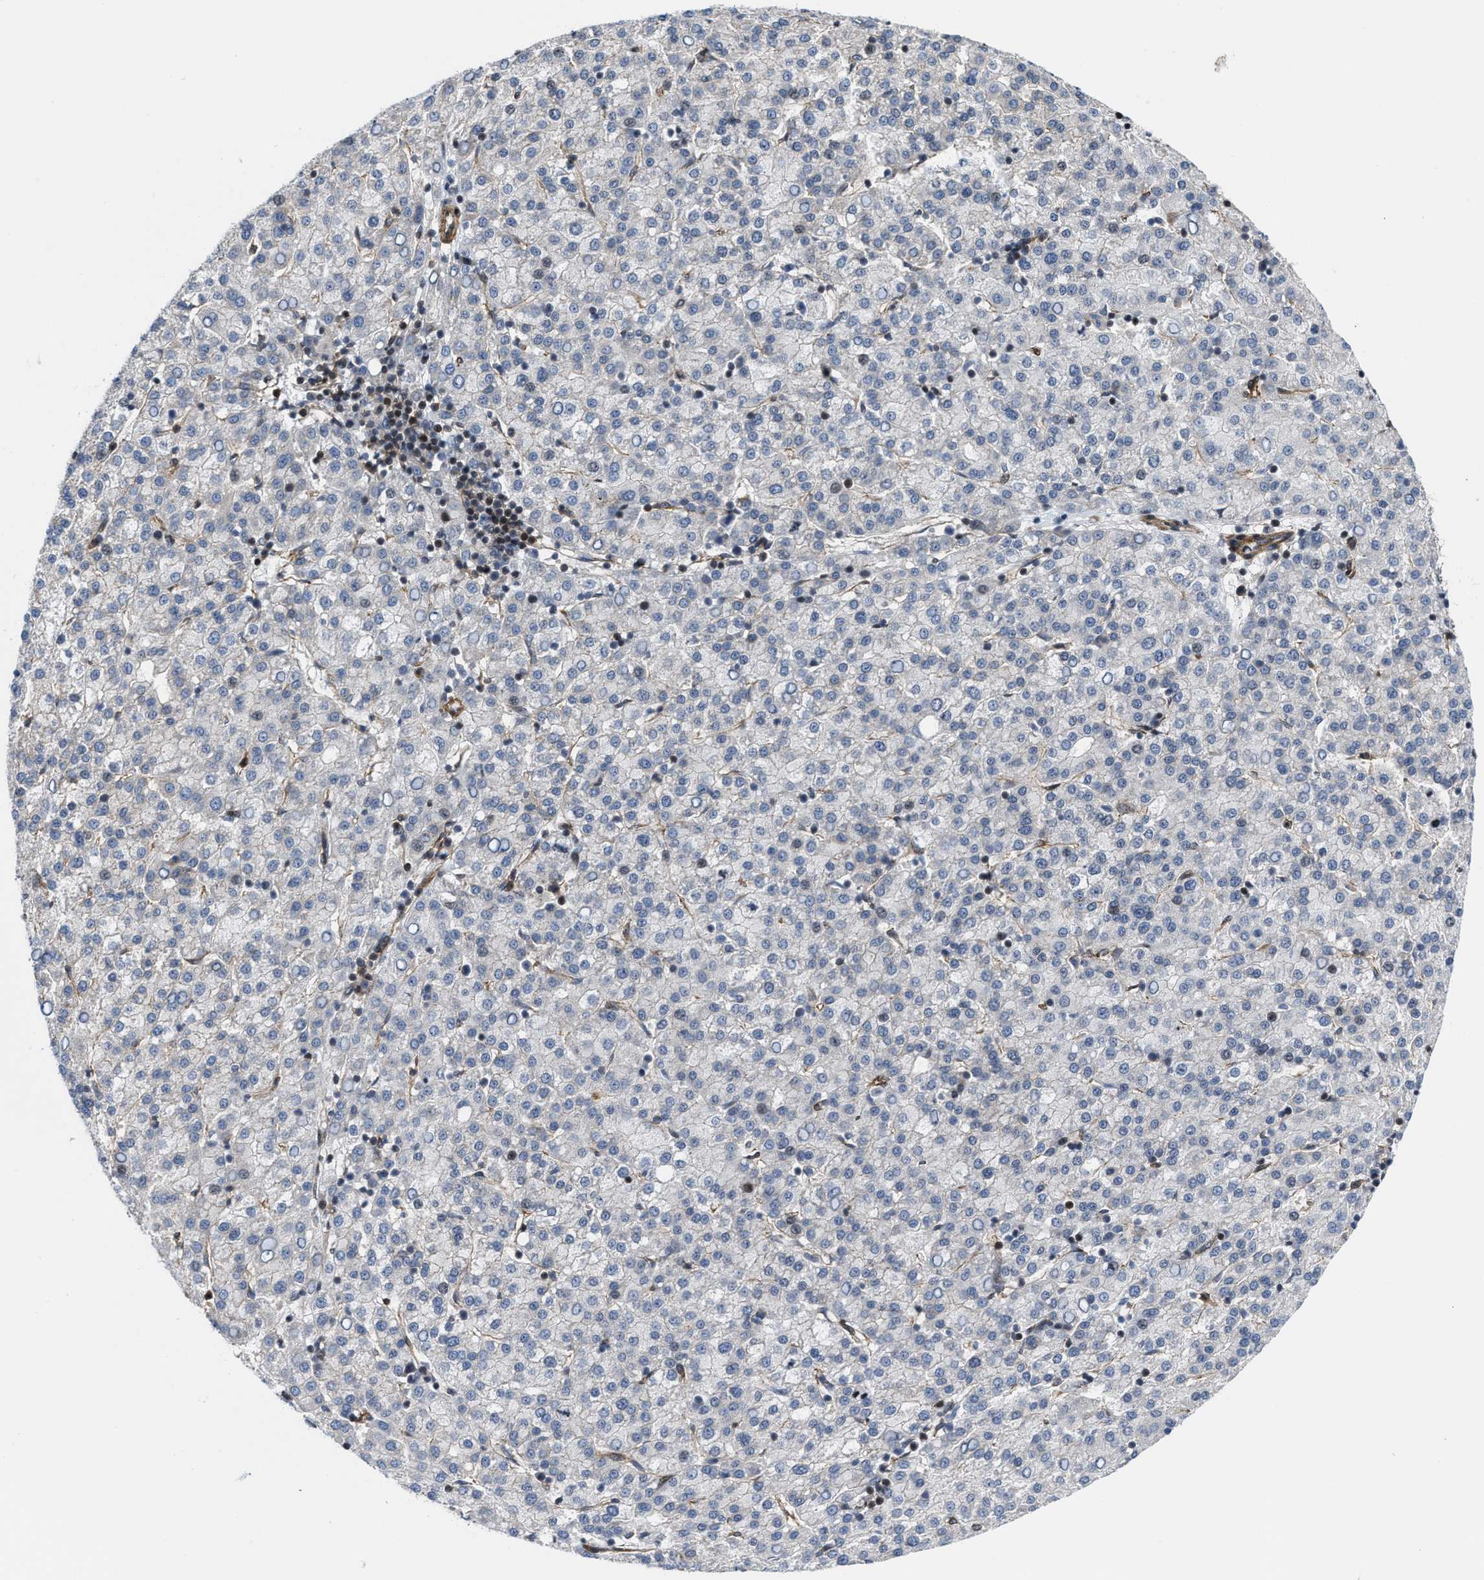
{"staining": {"intensity": "negative", "quantity": "none", "location": "none"}, "tissue": "liver cancer", "cell_type": "Tumor cells", "image_type": "cancer", "snomed": [{"axis": "morphology", "description": "Carcinoma, Hepatocellular, NOS"}, {"axis": "topography", "description": "Liver"}], "caption": "This micrograph is of liver hepatocellular carcinoma stained with IHC to label a protein in brown with the nuclei are counter-stained blue. There is no expression in tumor cells.", "gene": "TGFB1I1", "patient": {"sex": "female", "age": 58}}